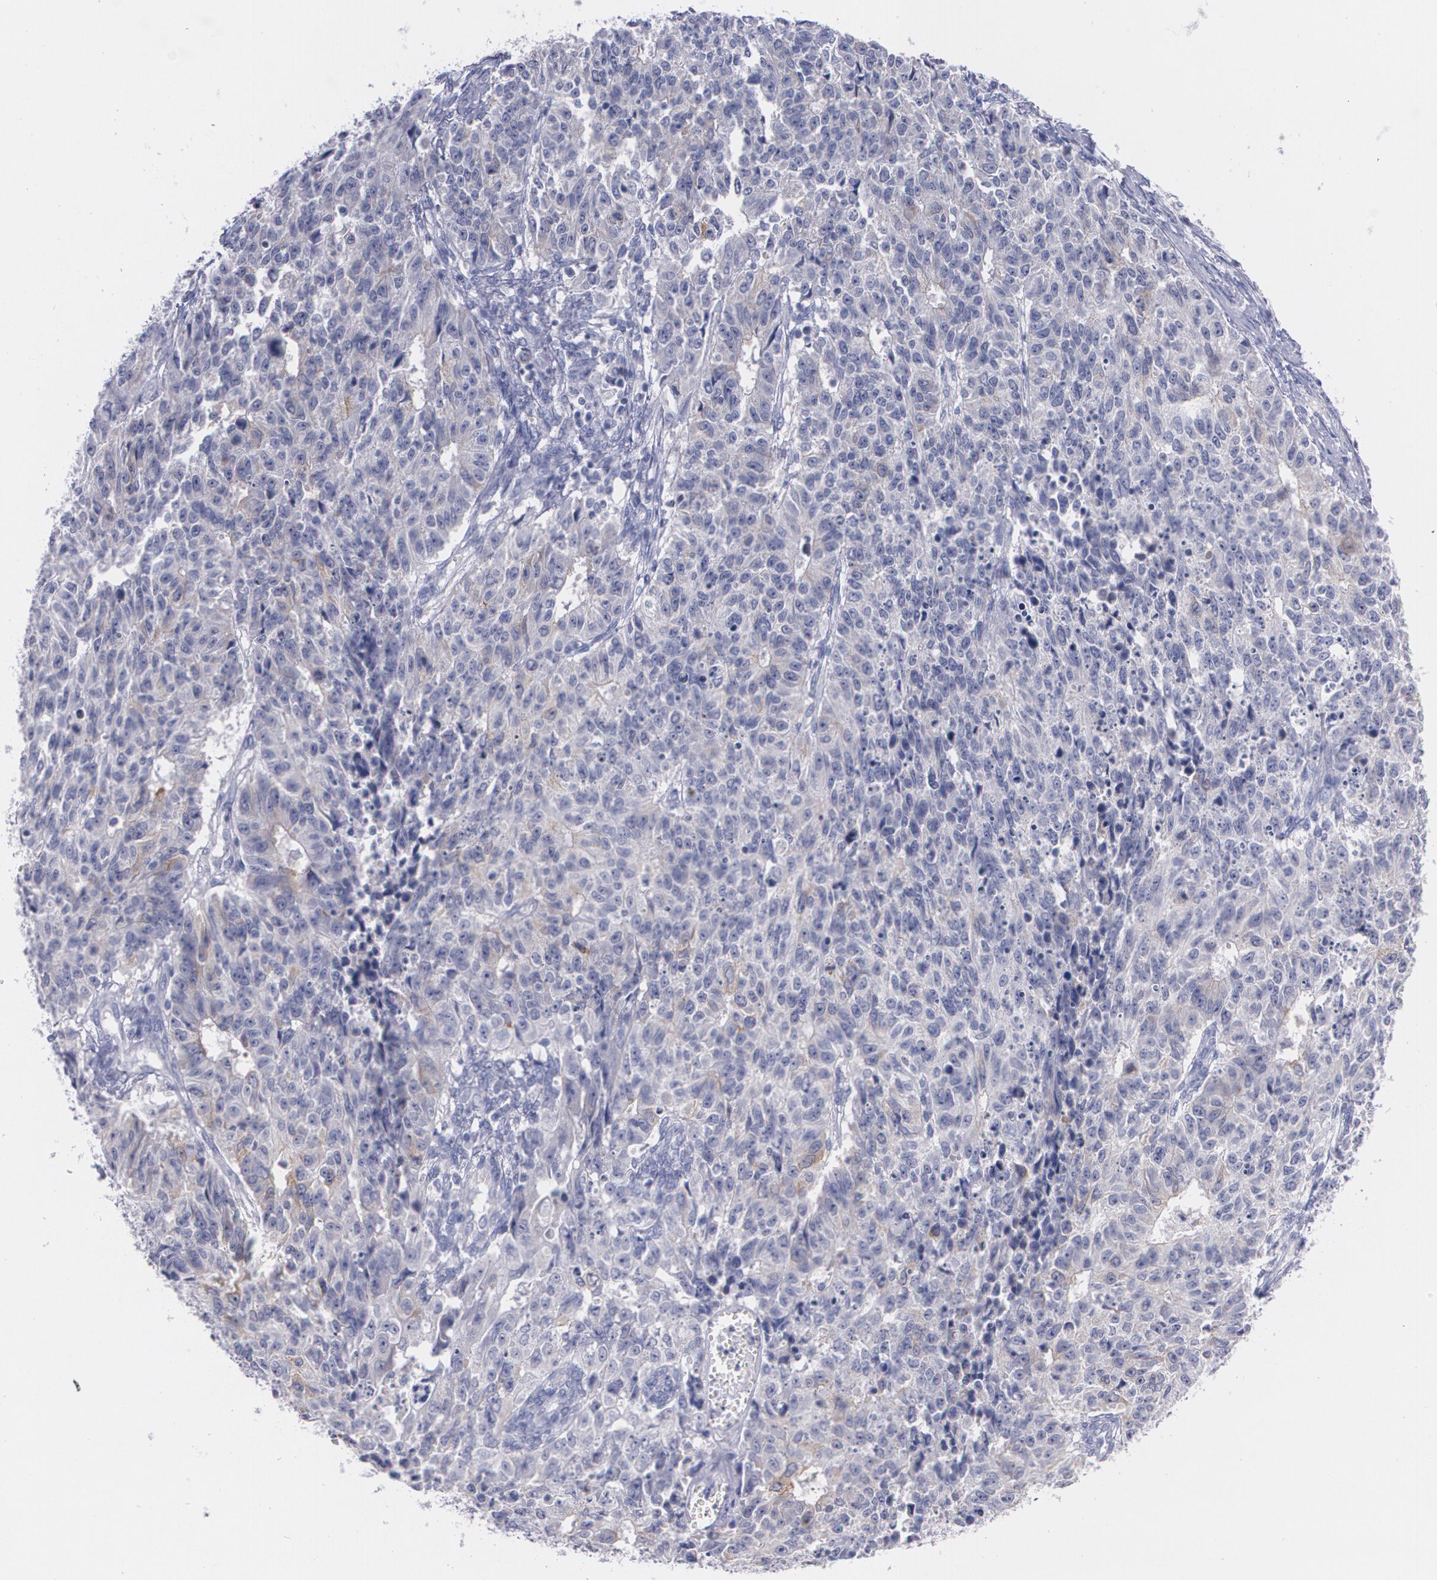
{"staining": {"intensity": "moderate", "quantity": "<25%", "location": "cytoplasmic/membranous"}, "tissue": "endometrial cancer", "cell_type": "Tumor cells", "image_type": "cancer", "snomed": [{"axis": "morphology", "description": "Adenocarcinoma, NOS"}, {"axis": "topography", "description": "Endometrium"}], "caption": "Moderate cytoplasmic/membranous expression is present in about <25% of tumor cells in endometrial cancer (adenocarcinoma). (Brightfield microscopy of DAB IHC at high magnification).", "gene": "HMMR", "patient": {"sex": "female", "age": 42}}